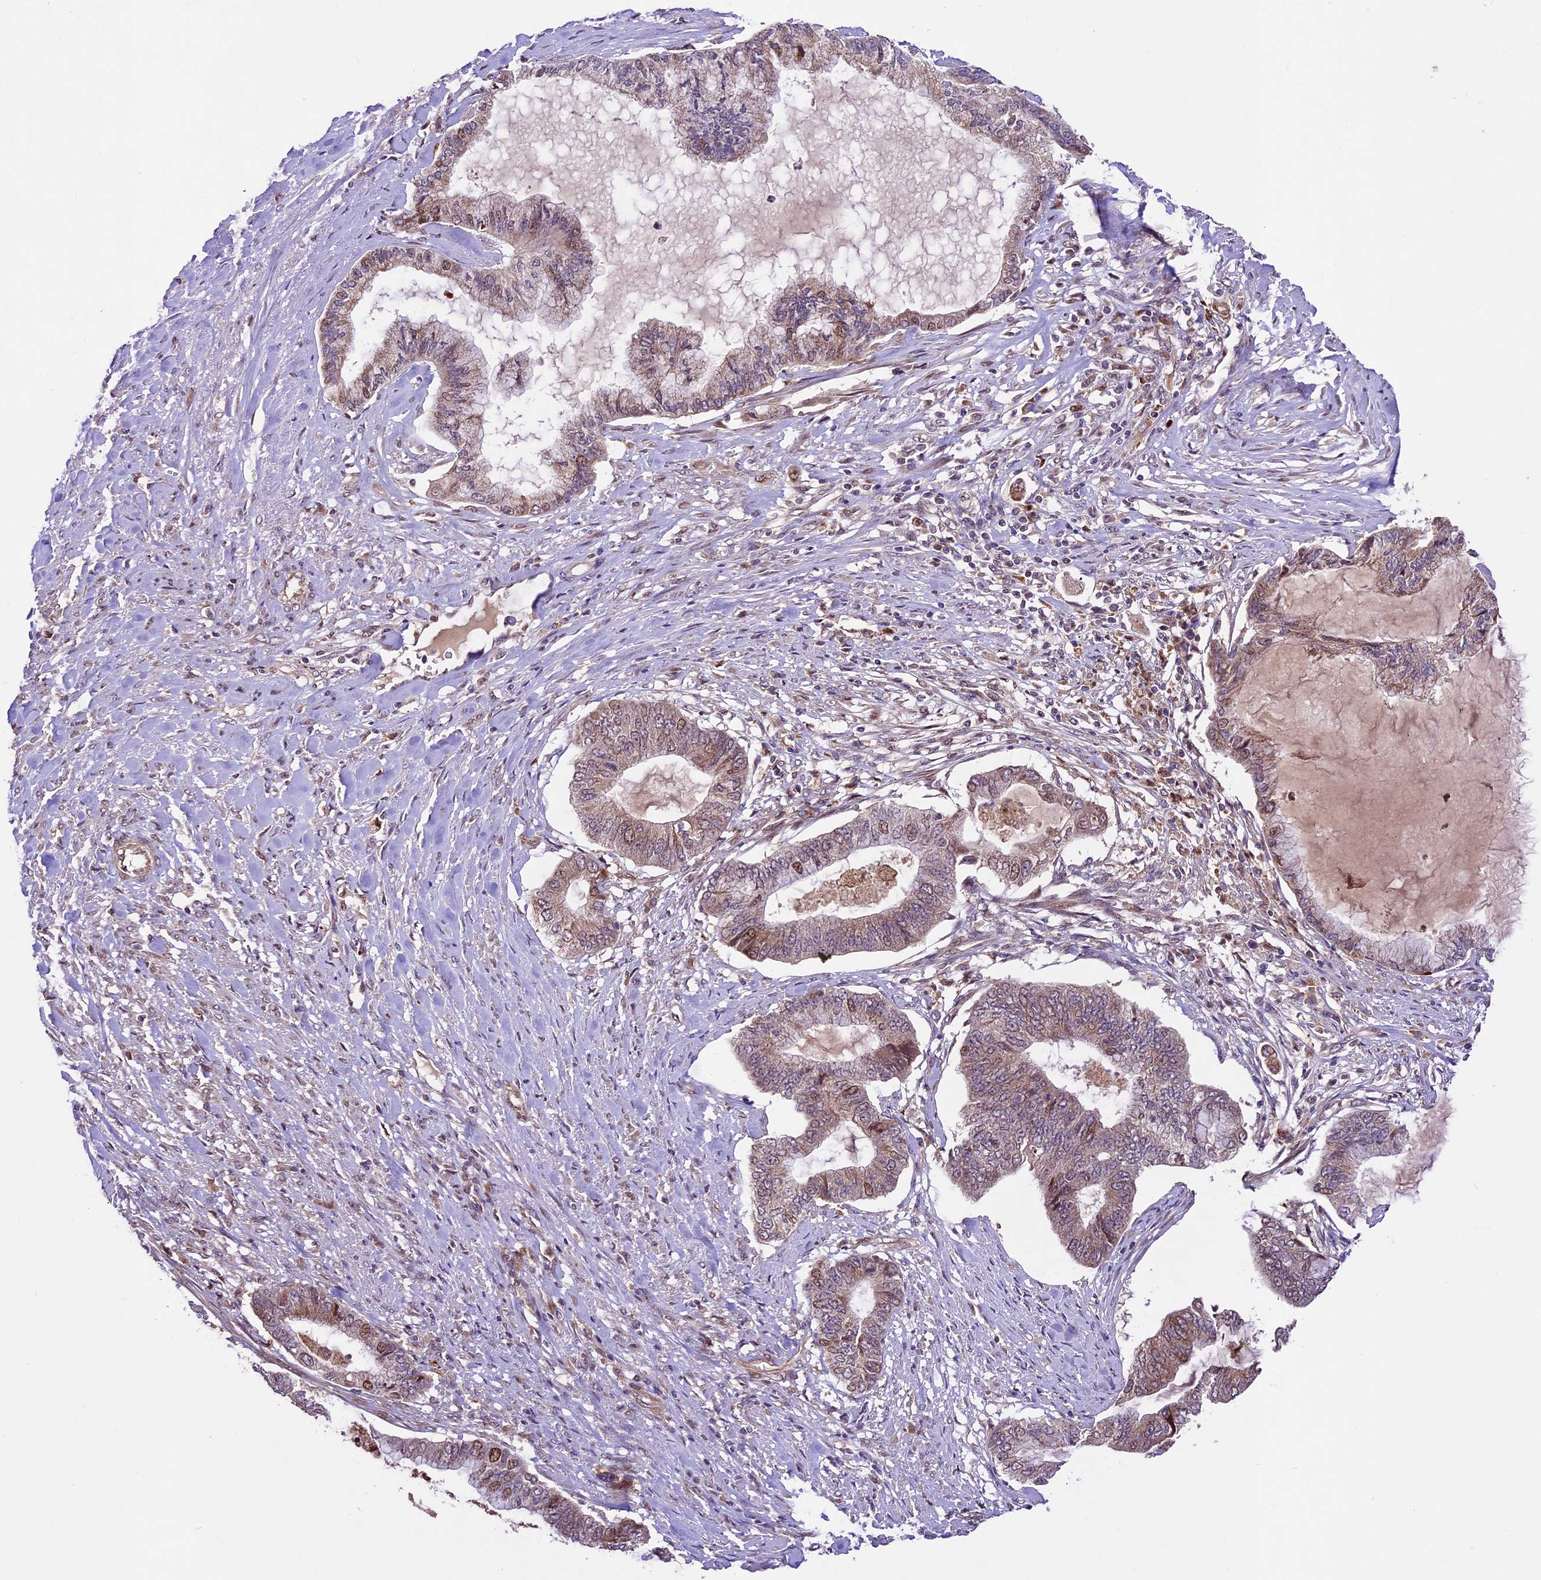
{"staining": {"intensity": "weak", "quantity": "25%-75%", "location": "cytoplasmic/membranous,nuclear"}, "tissue": "endometrial cancer", "cell_type": "Tumor cells", "image_type": "cancer", "snomed": [{"axis": "morphology", "description": "Adenocarcinoma, NOS"}, {"axis": "topography", "description": "Endometrium"}], "caption": "Endometrial cancer (adenocarcinoma) was stained to show a protein in brown. There is low levels of weak cytoplasmic/membranous and nuclear expression in approximately 25%-75% of tumor cells.", "gene": "CCSER1", "patient": {"sex": "female", "age": 86}}